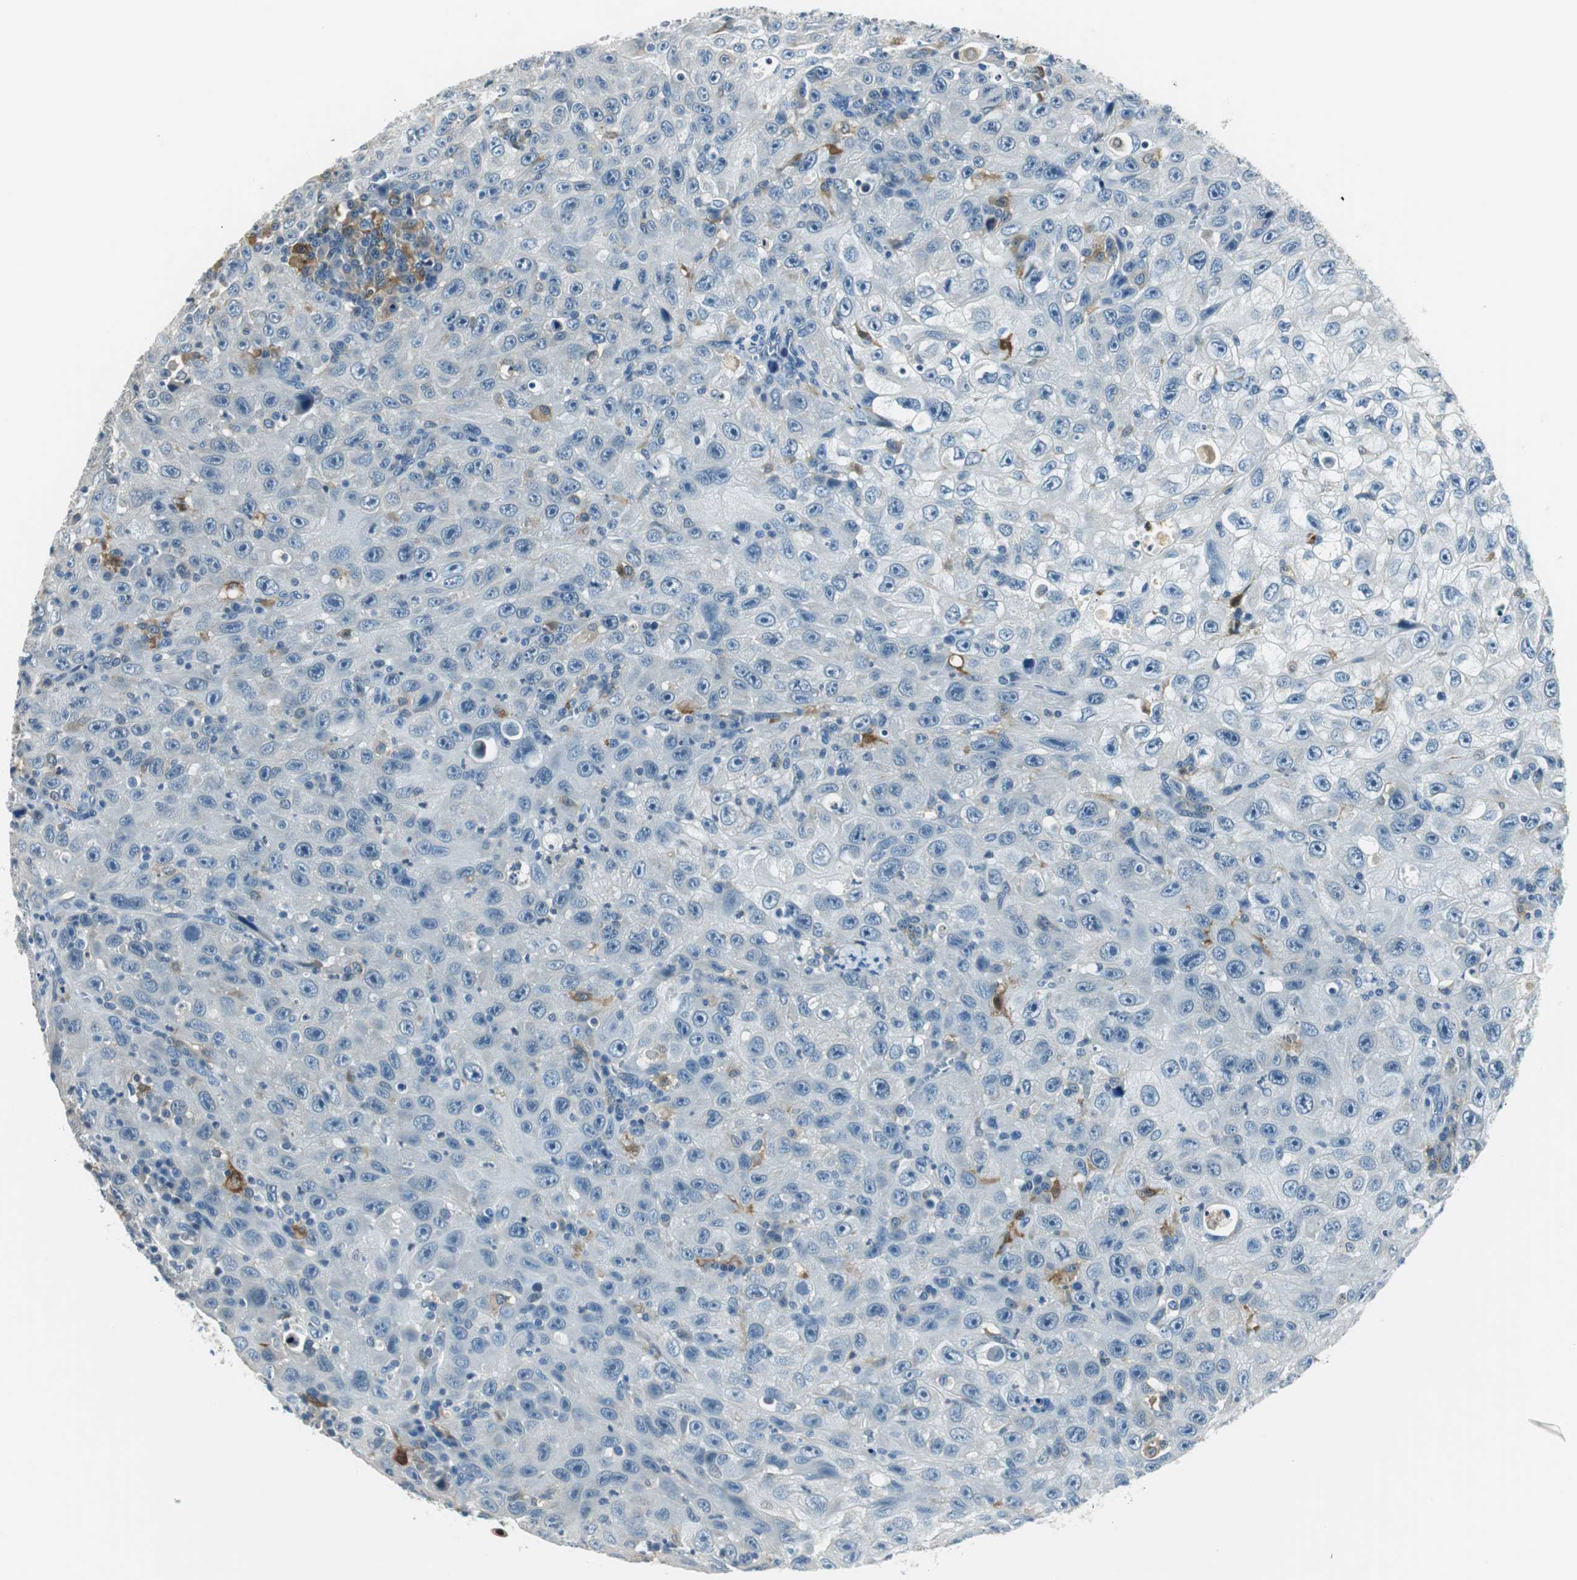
{"staining": {"intensity": "negative", "quantity": "none", "location": "none"}, "tissue": "skin cancer", "cell_type": "Tumor cells", "image_type": "cancer", "snomed": [{"axis": "morphology", "description": "Squamous cell carcinoma, NOS"}, {"axis": "topography", "description": "Skin"}], "caption": "Immunohistochemistry photomicrograph of human skin squamous cell carcinoma stained for a protein (brown), which shows no positivity in tumor cells.", "gene": "ME1", "patient": {"sex": "male", "age": 75}}